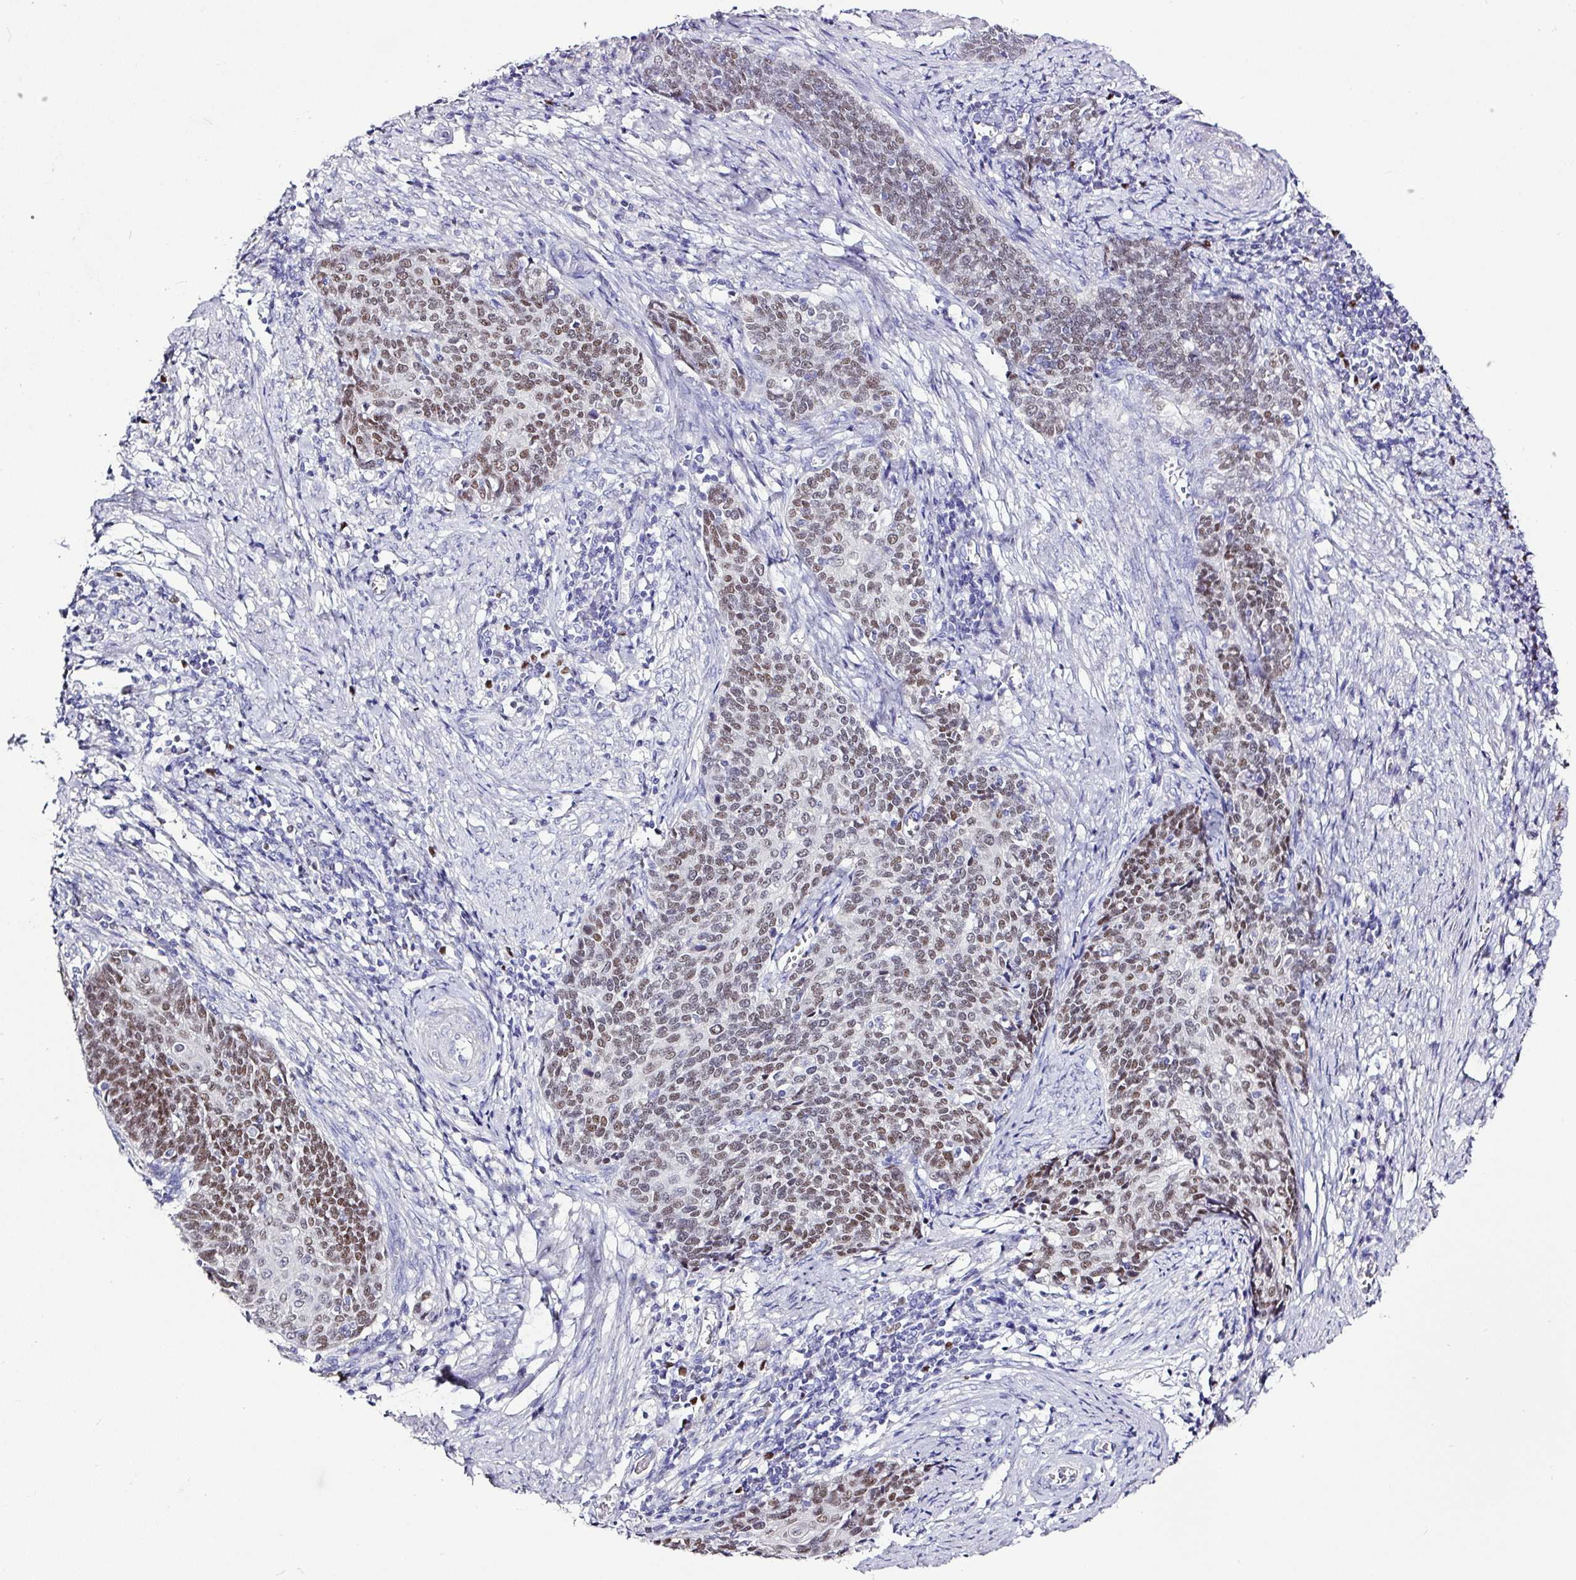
{"staining": {"intensity": "moderate", "quantity": ">75%", "location": "nuclear"}, "tissue": "cervical cancer", "cell_type": "Tumor cells", "image_type": "cancer", "snomed": [{"axis": "morphology", "description": "Squamous cell carcinoma, NOS"}, {"axis": "topography", "description": "Cervix"}], "caption": "This image displays IHC staining of cervical squamous cell carcinoma, with medium moderate nuclear positivity in about >75% of tumor cells.", "gene": "BCL11A", "patient": {"sex": "female", "age": 39}}